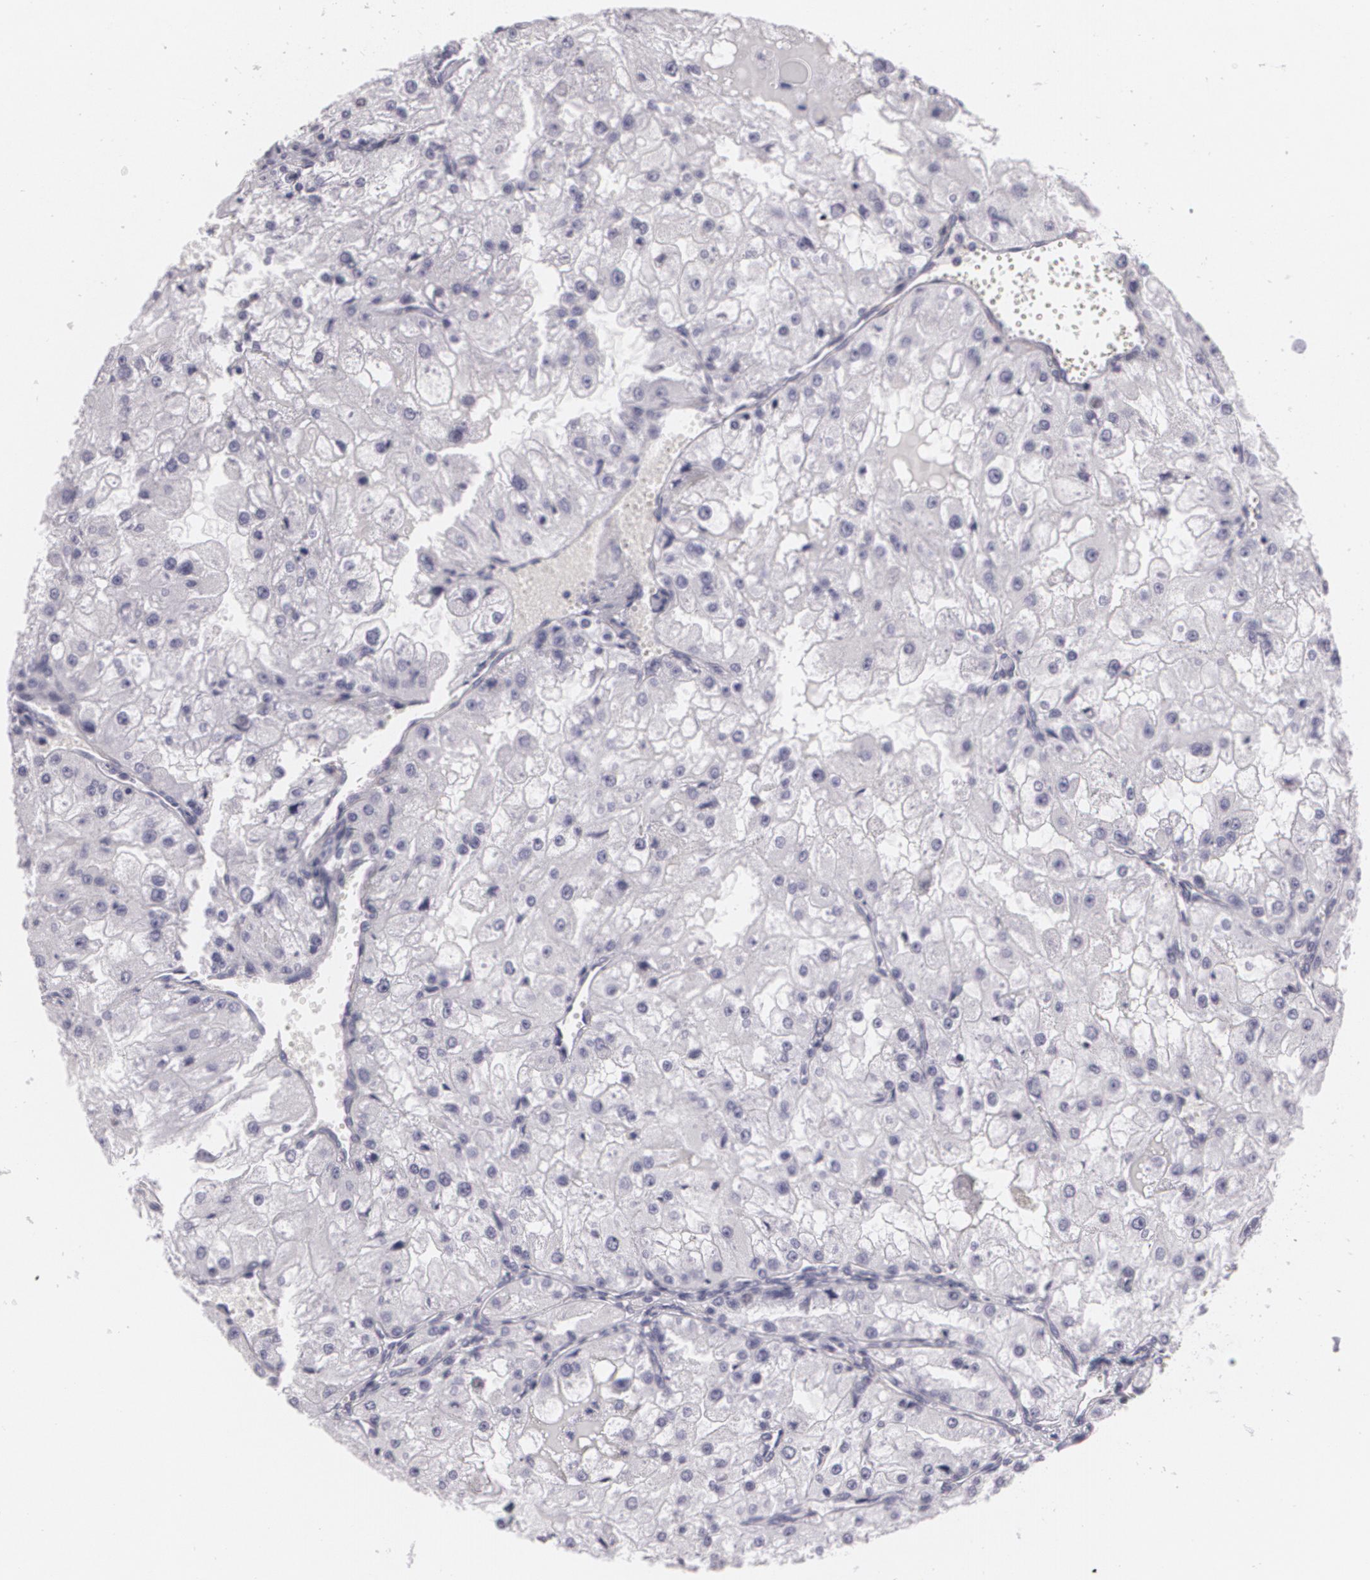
{"staining": {"intensity": "negative", "quantity": "none", "location": "none"}, "tissue": "renal cancer", "cell_type": "Tumor cells", "image_type": "cancer", "snomed": [{"axis": "morphology", "description": "Adenocarcinoma, NOS"}, {"axis": "topography", "description": "Kidney"}], "caption": "Tumor cells are negative for protein expression in human renal cancer. The staining was performed using DAB to visualize the protein expression in brown, while the nuclei were stained in blue with hematoxylin (Magnification: 20x).", "gene": "MAP2", "patient": {"sex": "female", "age": 74}}